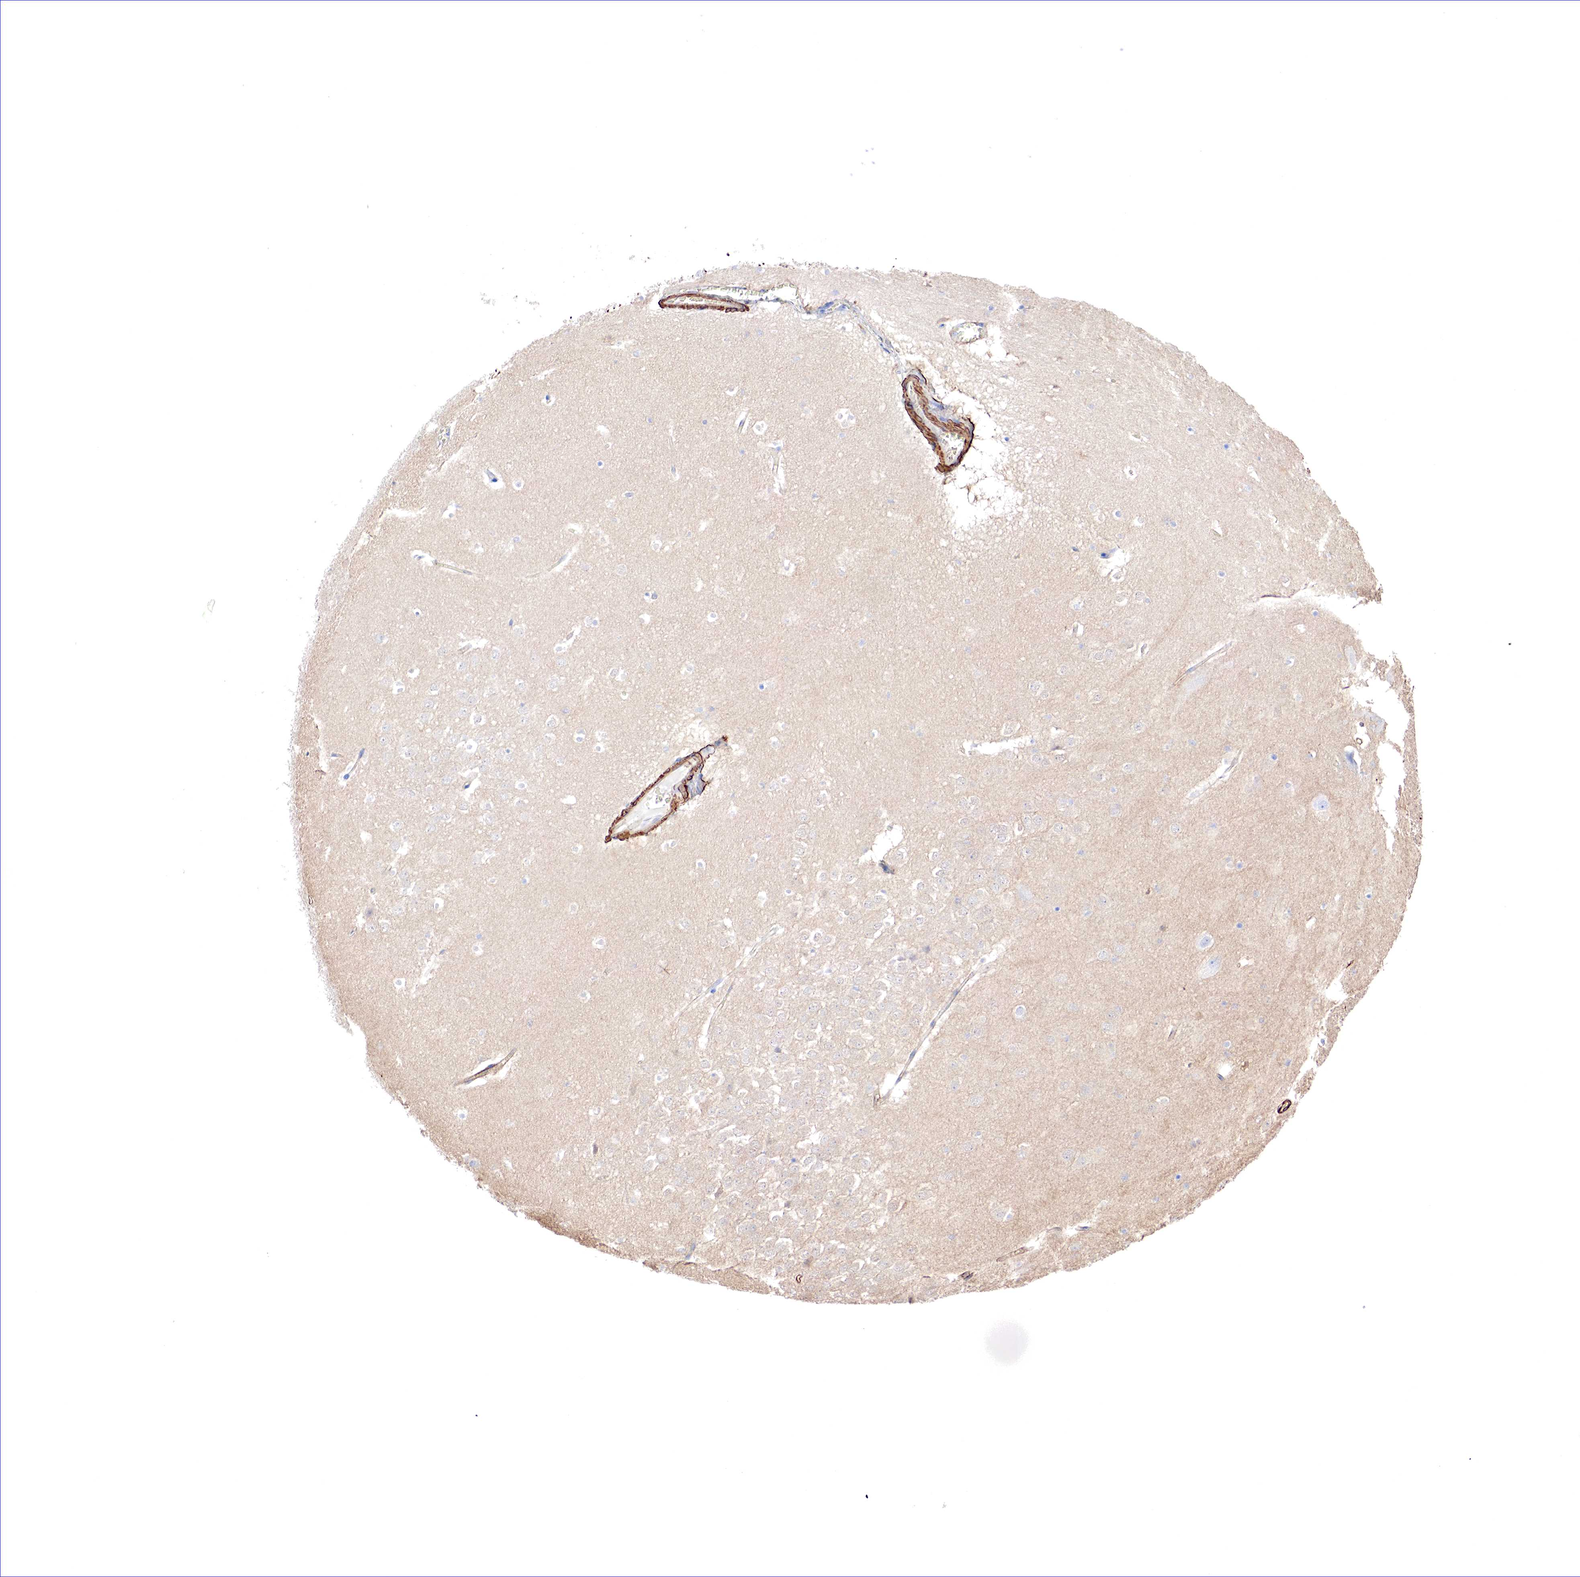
{"staining": {"intensity": "weak", "quantity": ">75%", "location": "cytoplasmic/membranous"}, "tissue": "hippocampus", "cell_type": "Glial cells", "image_type": "normal", "snomed": [{"axis": "morphology", "description": "Normal tissue, NOS"}, {"axis": "topography", "description": "Hippocampus"}], "caption": "Immunohistochemistry histopathology image of benign hippocampus stained for a protein (brown), which displays low levels of weak cytoplasmic/membranous positivity in approximately >75% of glial cells.", "gene": "TPM1", "patient": {"sex": "male", "age": 45}}